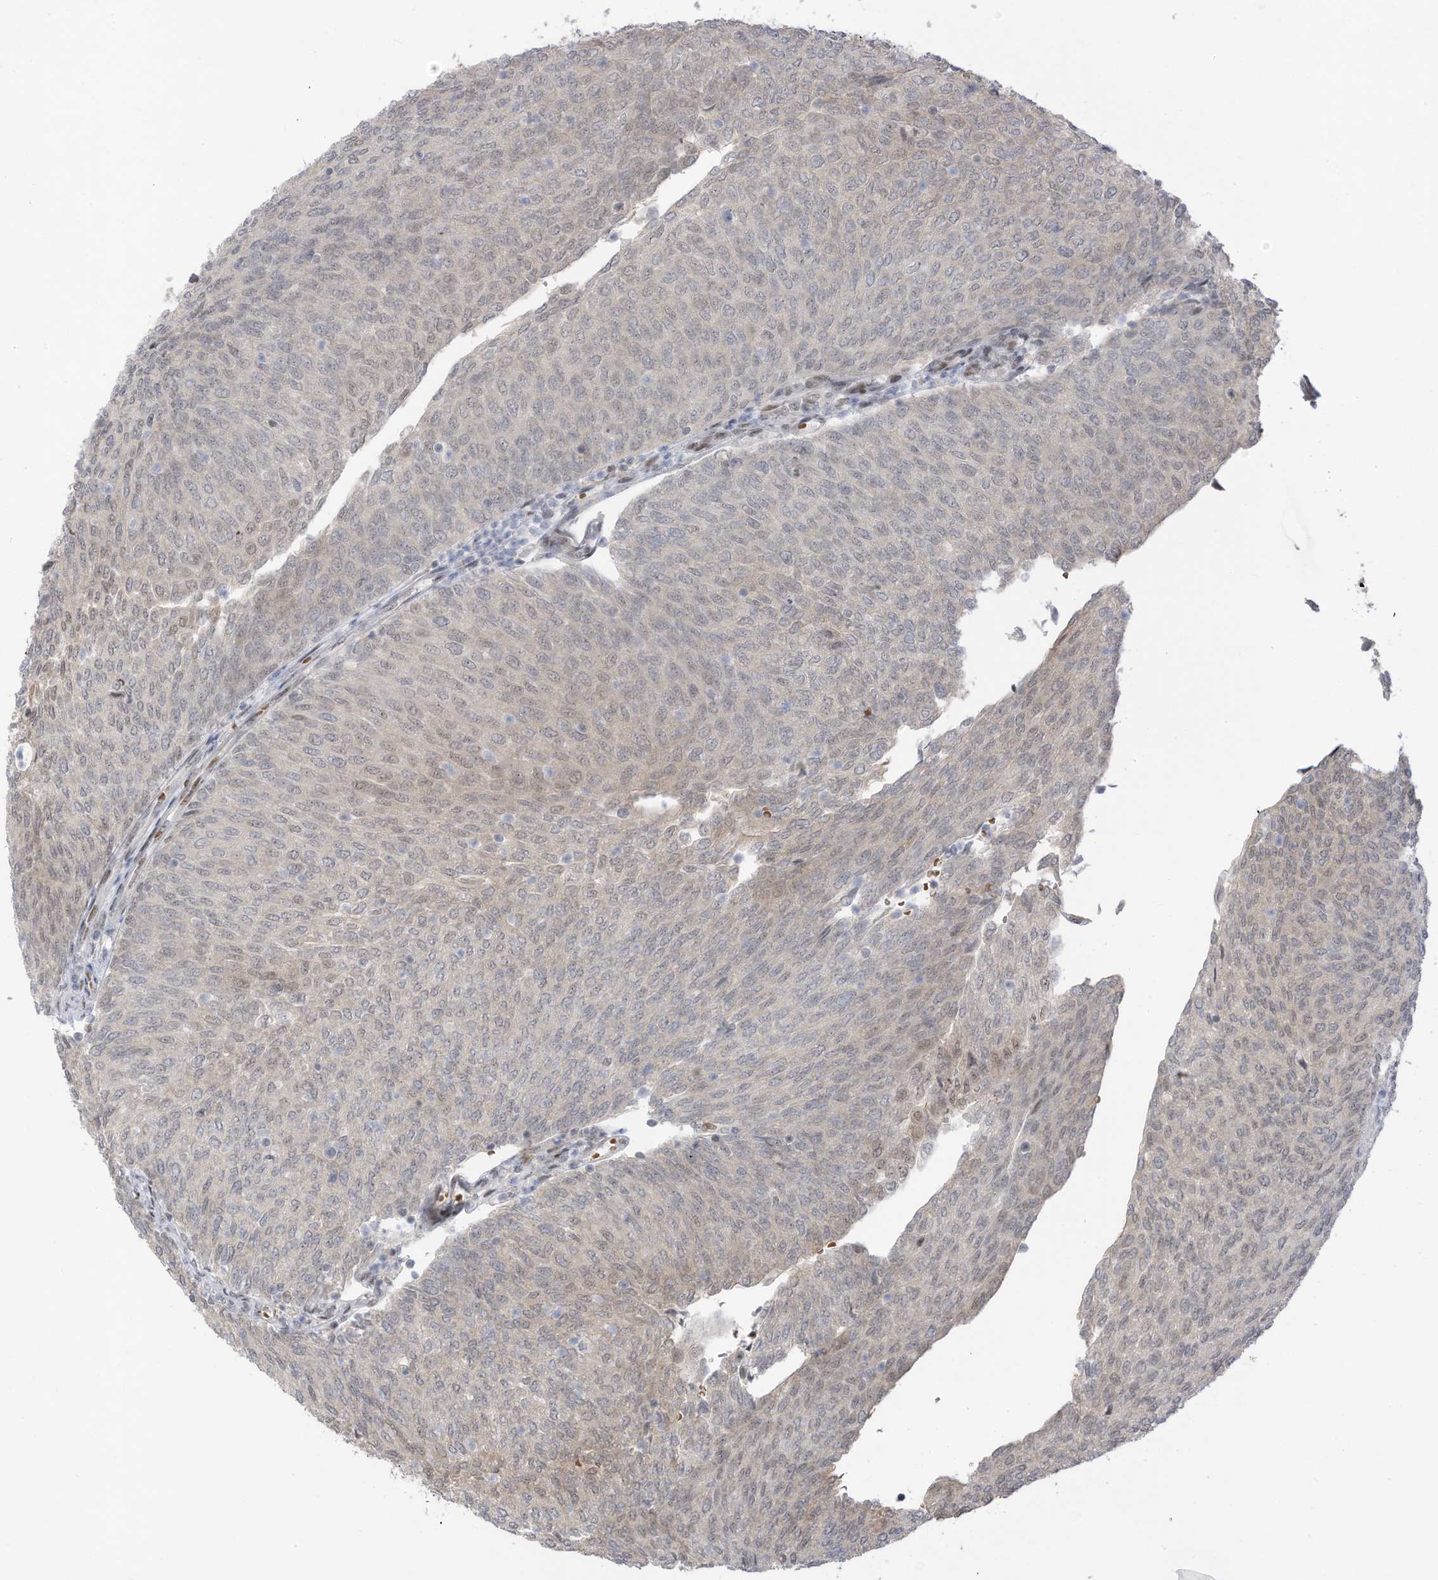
{"staining": {"intensity": "weak", "quantity": "<25%", "location": "nuclear"}, "tissue": "urothelial cancer", "cell_type": "Tumor cells", "image_type": "cancer", "snomed": [{"axis": "morphology", "description": "Urothelial carcinoma, Low grade"}, {"axis": "topography", "description": "Urinary bladder"}], "caption": "Low-grade urothelial carcinoma stained for a protein using immunohistochemistry (IHC) demonstrates no positivity tumor cells.", "gene": "ZCWPW2", "patient": {"sex": "female", "age": 79}}